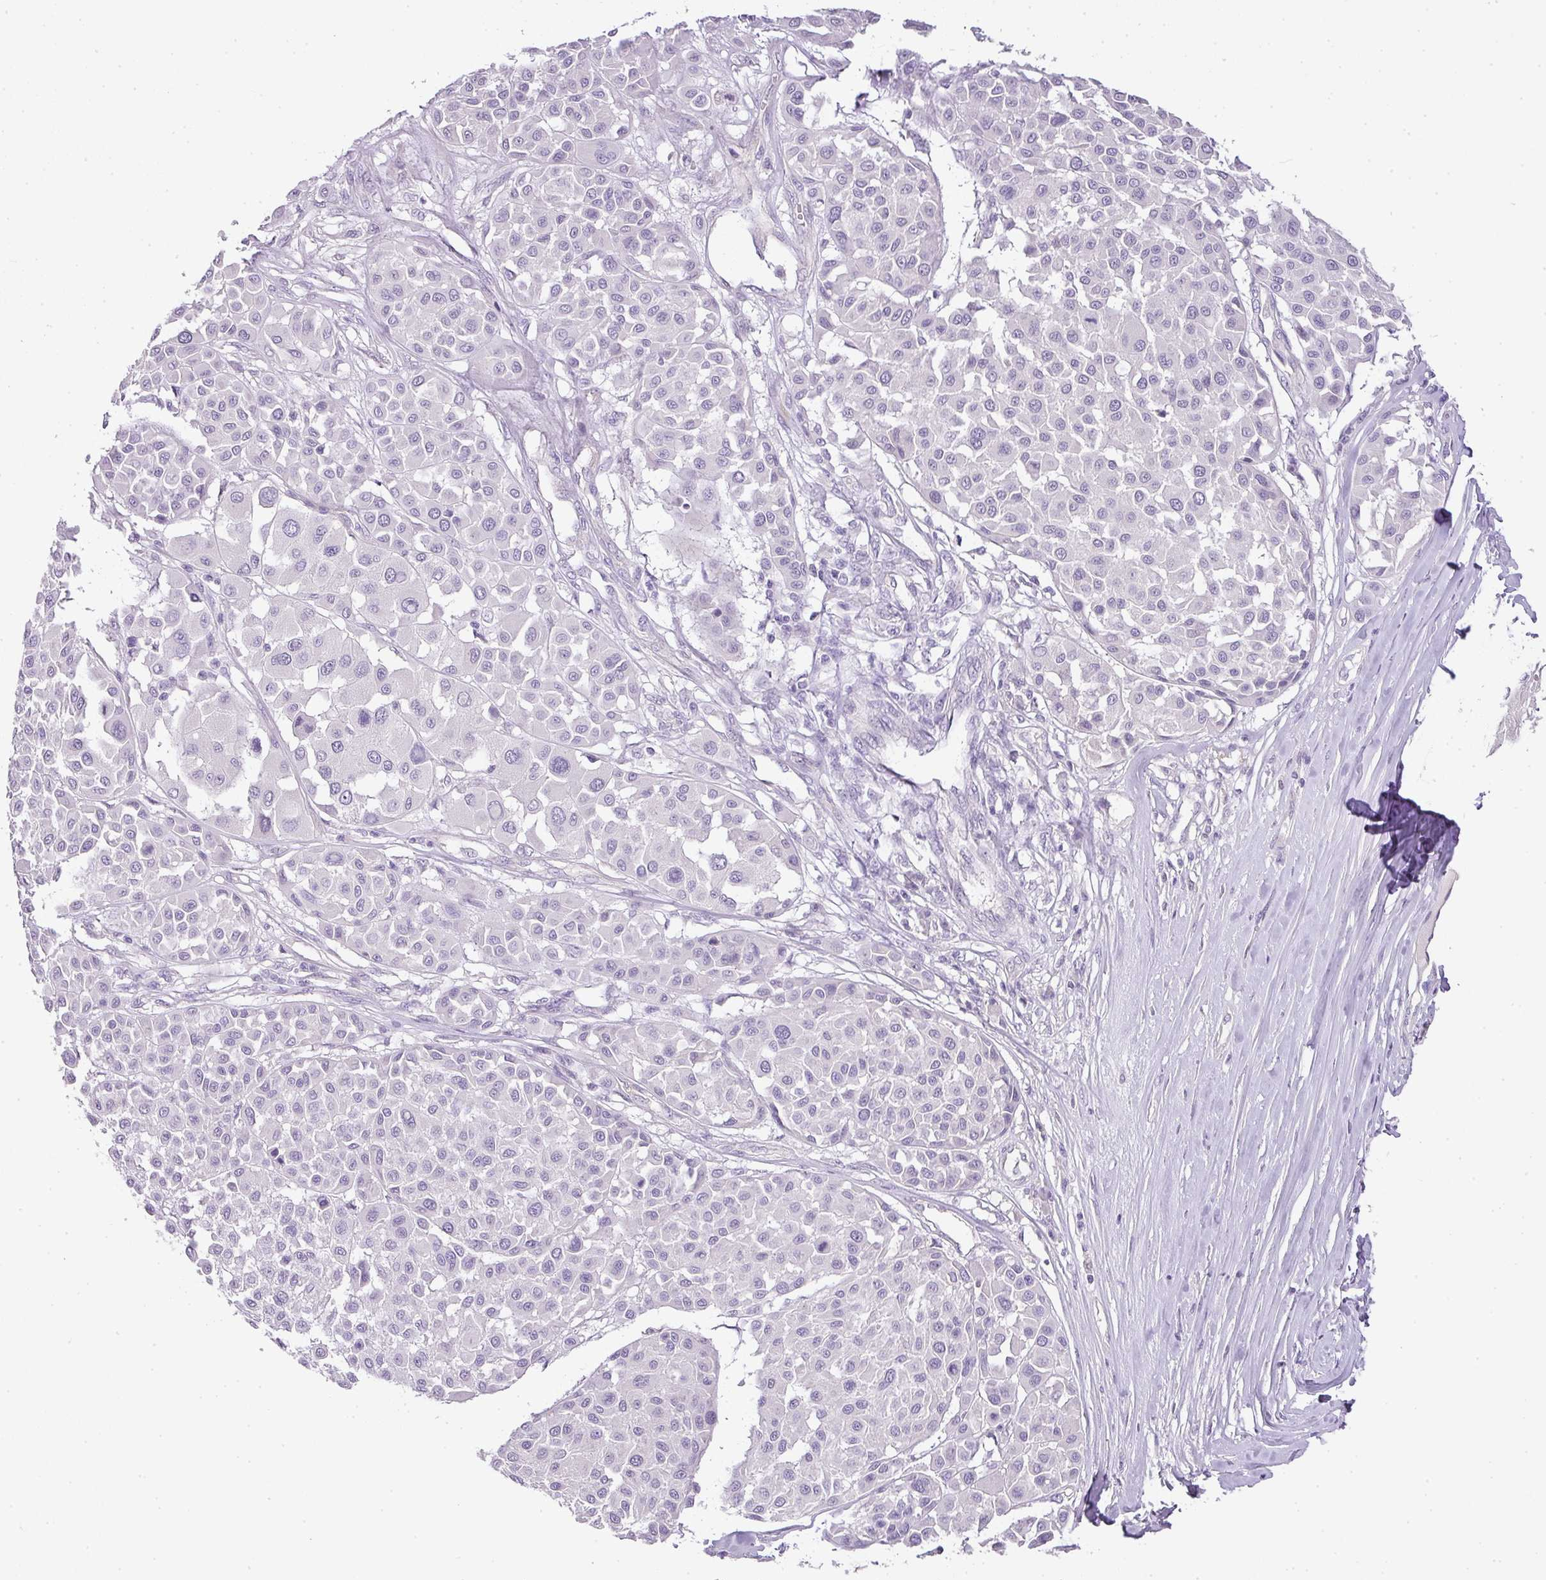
{"staining": {"intensity": "negative", "quantity": "none", "location": "none"}, "tissue": "melanoma", "cell_type": "Tumor cells", "image_type": "cancer", "snomed": [{"axis": "morphology", "description": "Malignant melanoma, Metastatic site"}, {"axis": "topography", "description": "Soft tissue"}], "caption": "Tumor cells are negative for brown protein staining in melanoma.", "gene": "RAX2", "patient": {"sex": "male", "age": 41}}